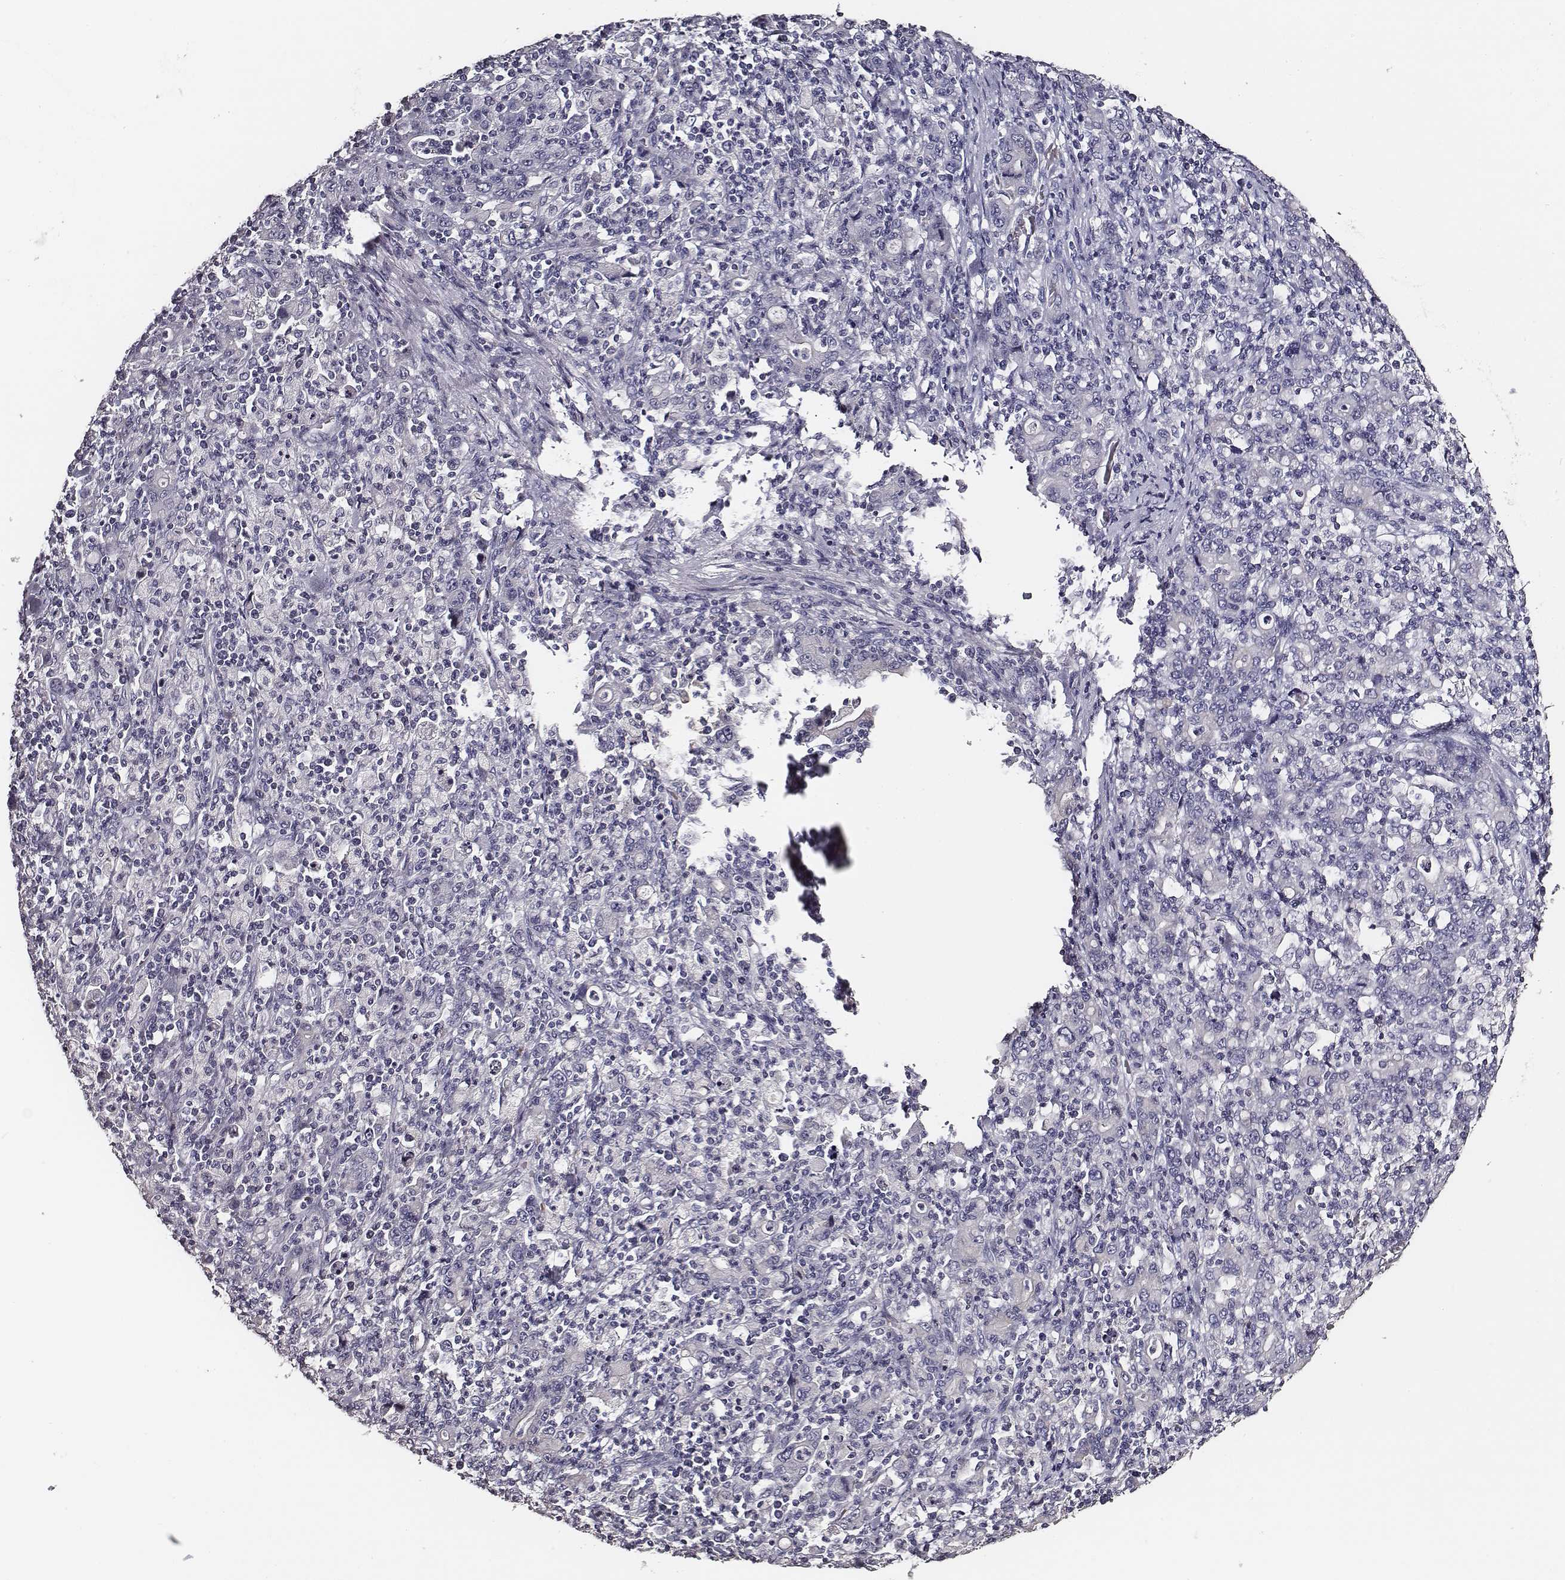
{"staining": {"intensity": "negative", "quantity": "none", "location": "none"}, "tissue": "stomach cancer", "cell_type": "Tumor cells", "image_type": "cancer", "snomed": [{"axis": "morphology", "description": "Adenocarcinoma, NOS"}, {"axis": "topography", "description": "Stomach, upper"}], "caption": "Tumor cells show no significant positivity in stomach cancer (adenocarcinoma).", "gene": "AADAT", "patient": {"sex": "male", "age": 69}}